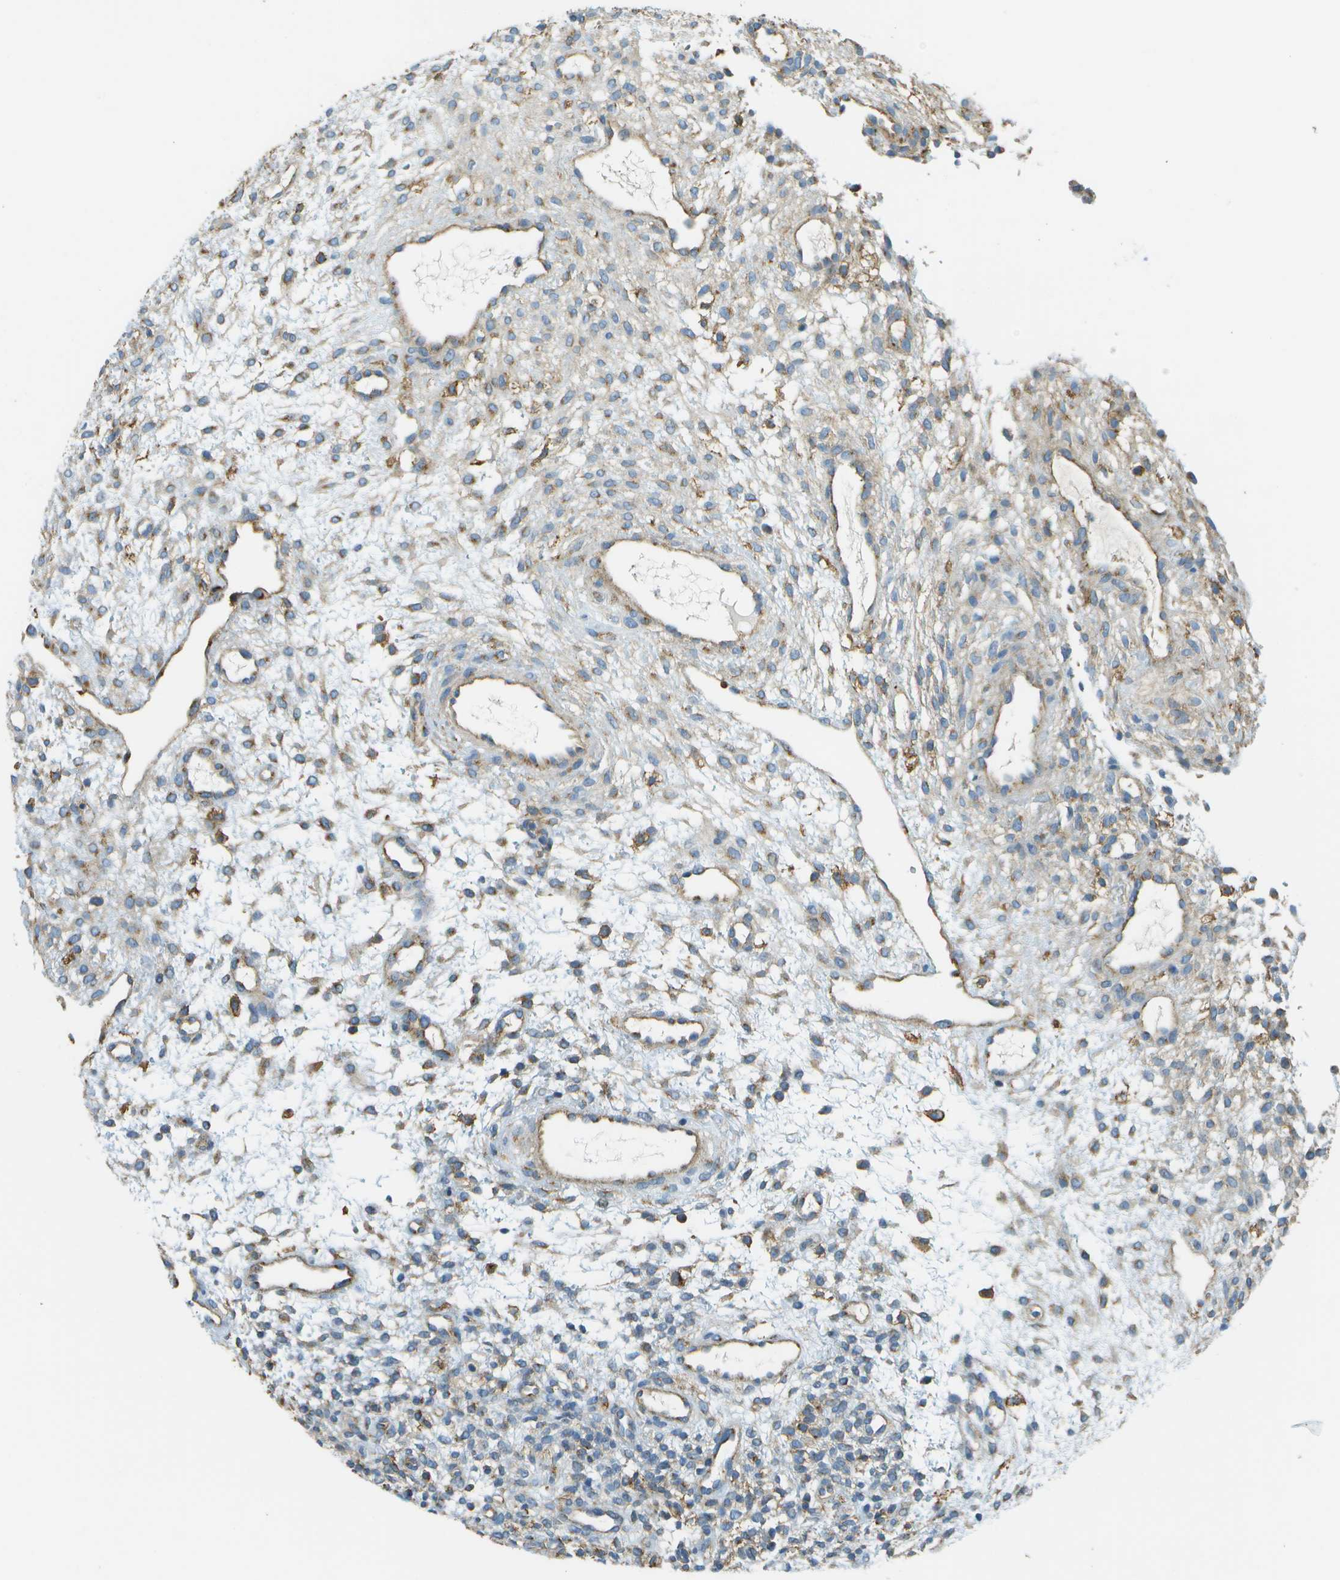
{"staining": {"intensity": "moderate", "quantity": "<25%", "location": "cytoplasmic/membranous"}, "tissue": "ovary", "cell_type": "Ovarian stroma cells", "image_type": "normal", "snomed": [{"axis": "morphology", "description": "Normal tissue, NOS"}, {"axis": "morphology", "description": "Cyst, NOS"}, {"axis": "topography", "description": "Ovary"}], "caption": "IHC histopathology image of normal ovary stained for a protein (brown), which displays low levels of moderate cytoplasmic/membranous expression in approximately <25% of ovarian stroma cells.", "gene": "CLTC", "patient": {"sex": "female", "age": 18}}